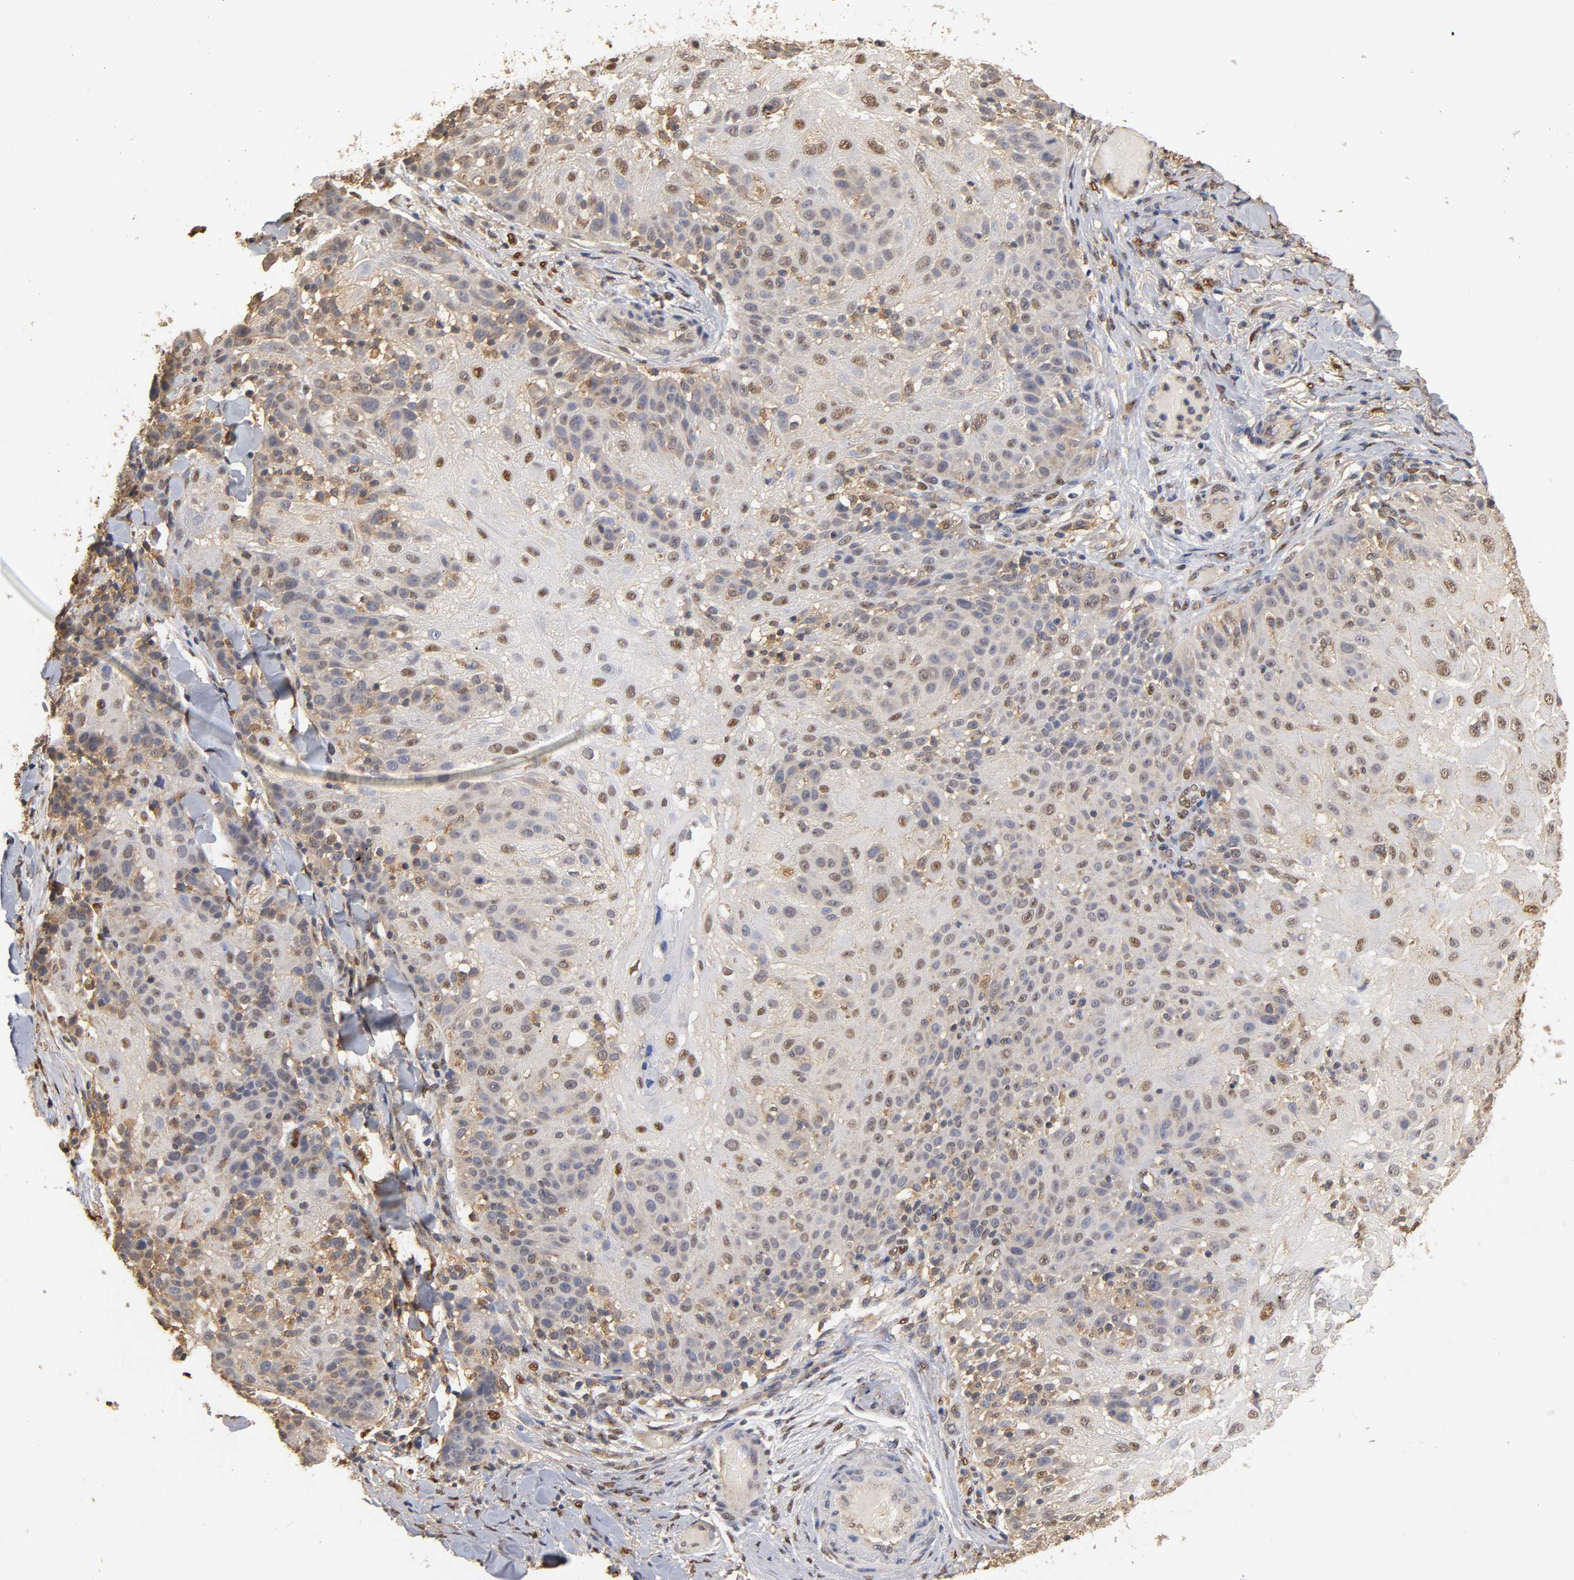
{"staining": {"intensity": "moderate", "quantity": "25%-75%", "location": "cytoplasmic/membranous"}, "tissue": "skin cancer", "cell_type": "Tumor cells", "image_type": "cancer", "snomed": [{"axis": "morphology", "description": "Normal tissue, NOS"}, {"axis": "morphology", "description": "Squamous cell carcinoma, NOS"}, {"axis": "topography", "description": "Skin"}], "caption": "Protein staining displays moderate cytoplasmic/membranous expression in about 25%-75% of tumor cells in skin squamous cell carcinoma.", "gene": "PKN1", "patient": {"sex": "female", "age": 83}}